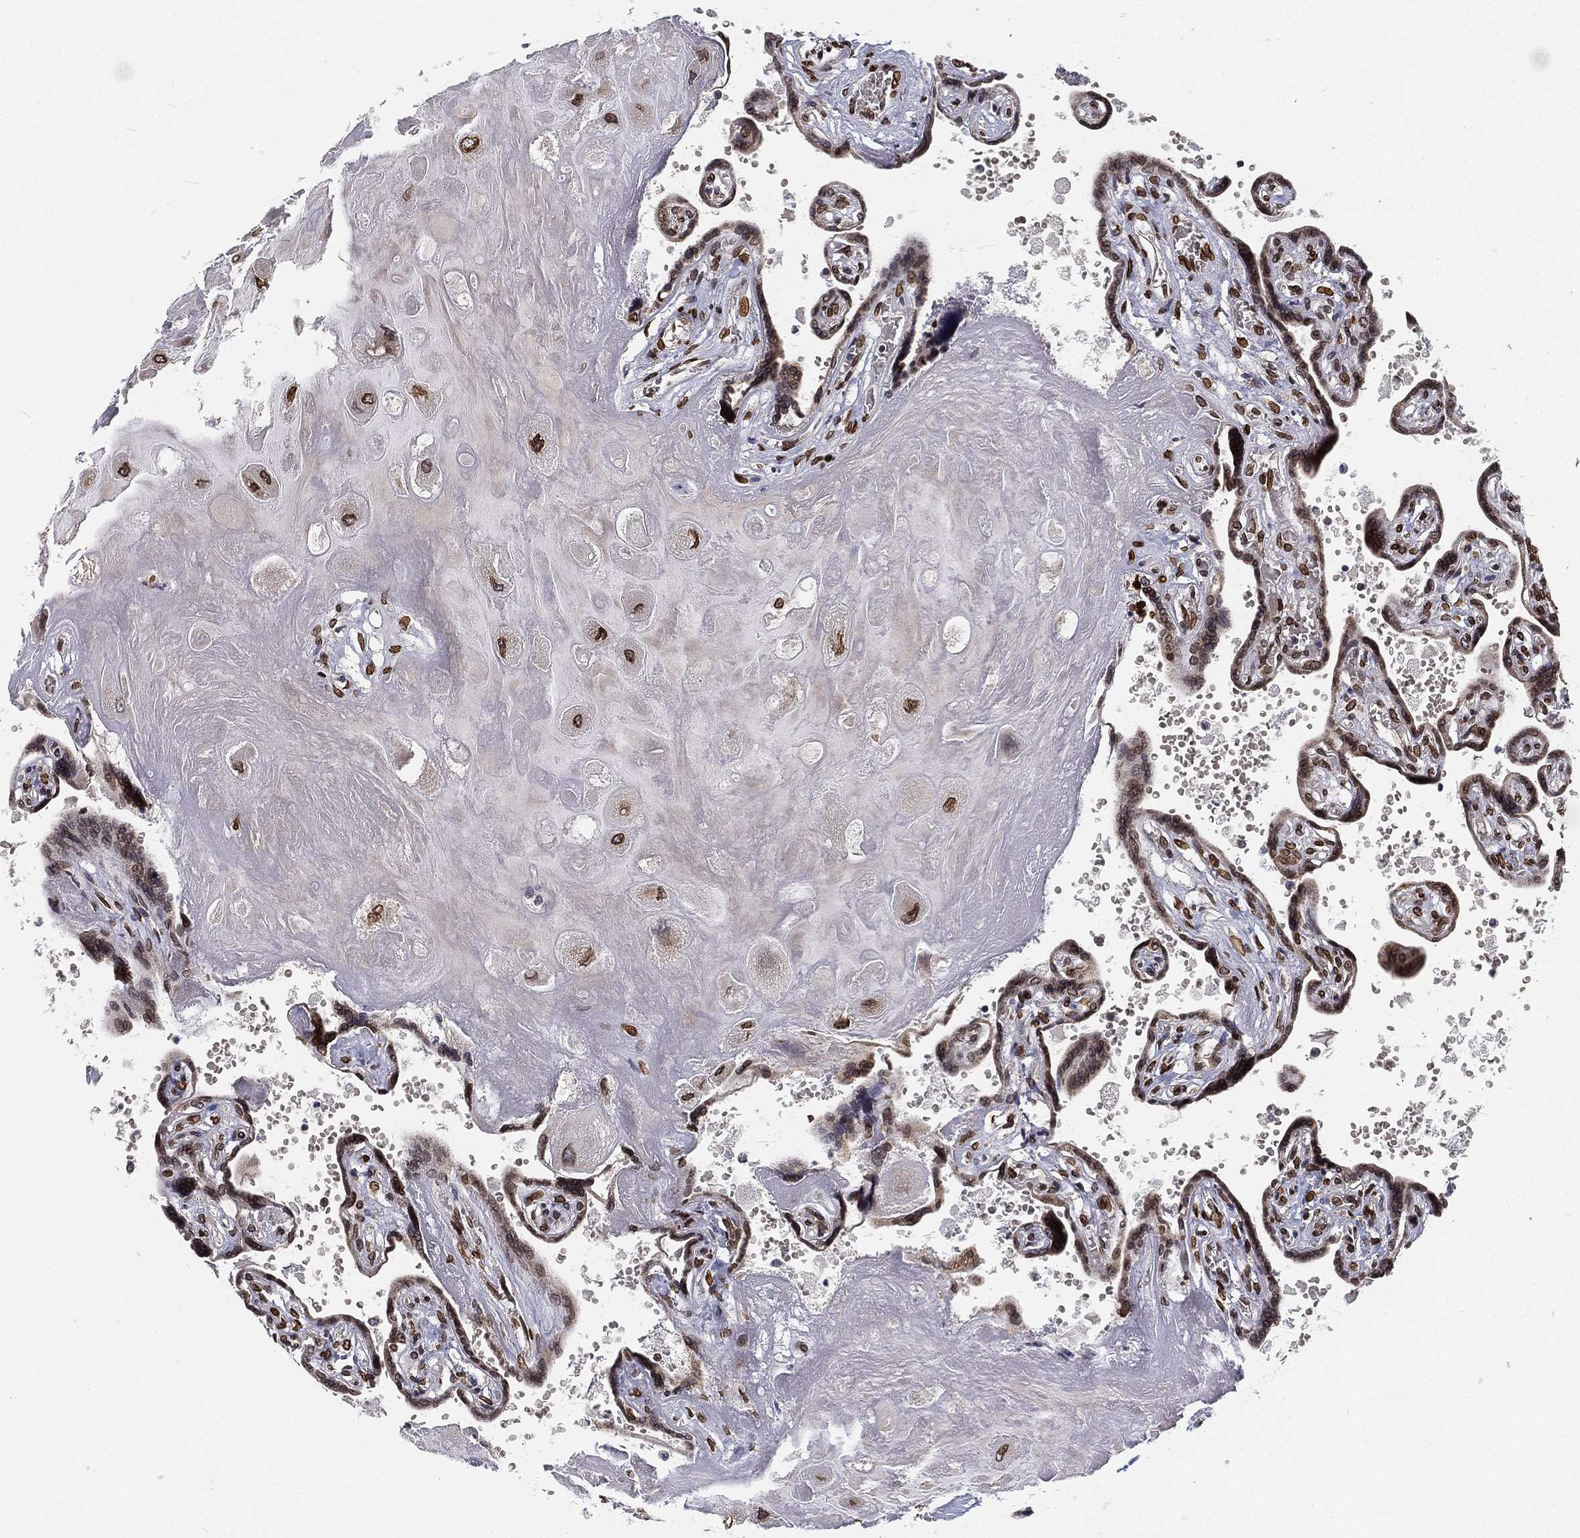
{"staining": {"intensity": "strong", "quantity": "25%-75%", "location": "nuclear"}, "tissue": "placenta", "cell_type": "Decidual cells", "image_type": "normal", "snomed": [{"axis": "morphology", "description": "Normal tissue, NOS"}, {"axis": "topography", "description": "Placenta"}], "caption": "Approximately 25%-75% of decidual cells in benign human placenta exhibit strong nuclear protein staining as visualized by brown immunohistochemical staining.", "gene": "PALB2", "patient": {"sex": "female", "age": 32}}